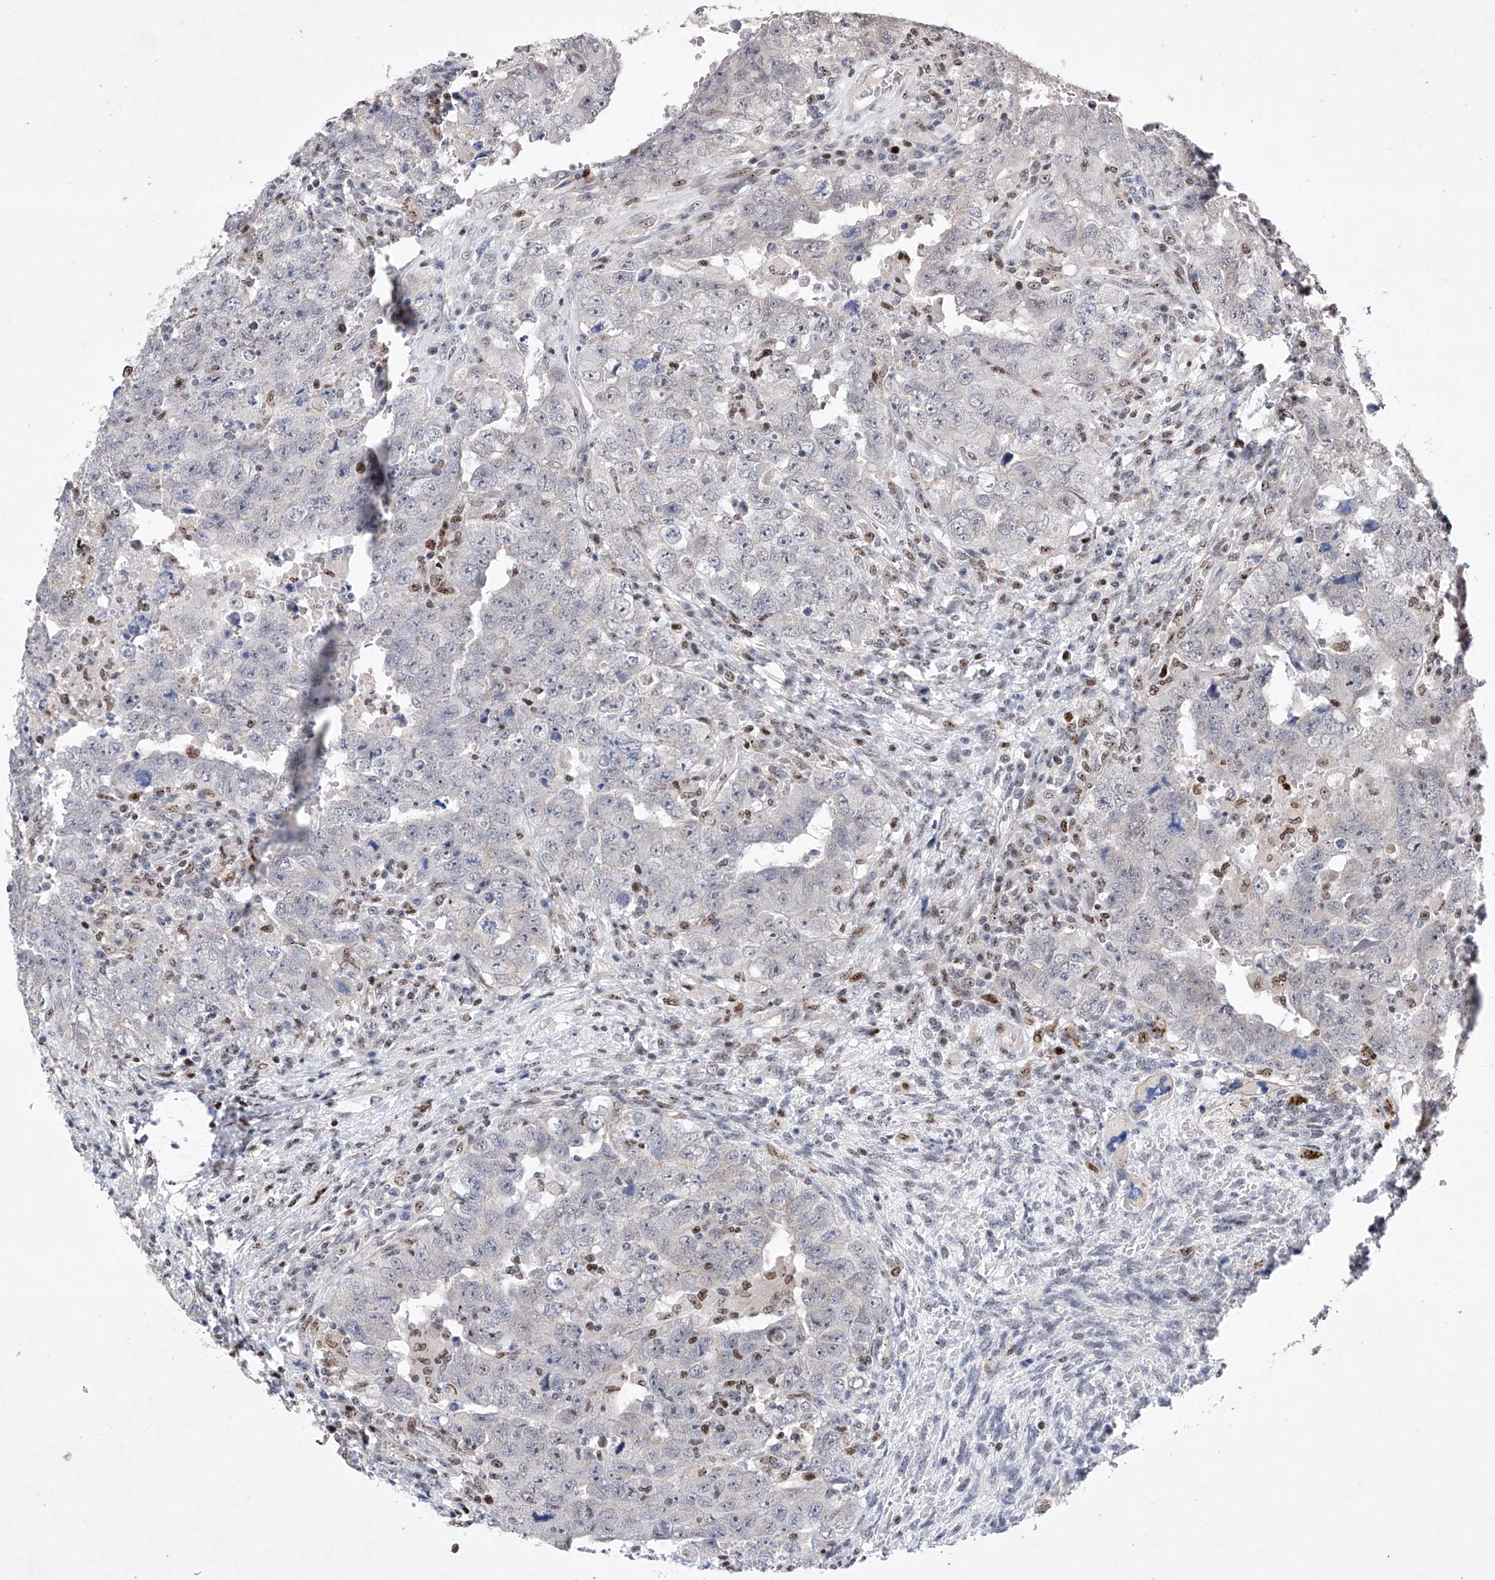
{"staining": {"intensity": "negative", "quantity": "none", "location": "none"}, "tissue": "testis cancer", "cell_type": "Tumor cells", "image_type": "cancer", "snomed": [{"axis": "morphology", "description": "Carcinoma, Embryonal, NOS"}, {"axis": "topography", "description": "Testis"}], "caption": "Tumor cells are negative for brown protein staining in testis cancer (embryonal carcinoma).", "gene": "AFG1L", "patient": {"sex": "male", "age": 26}}